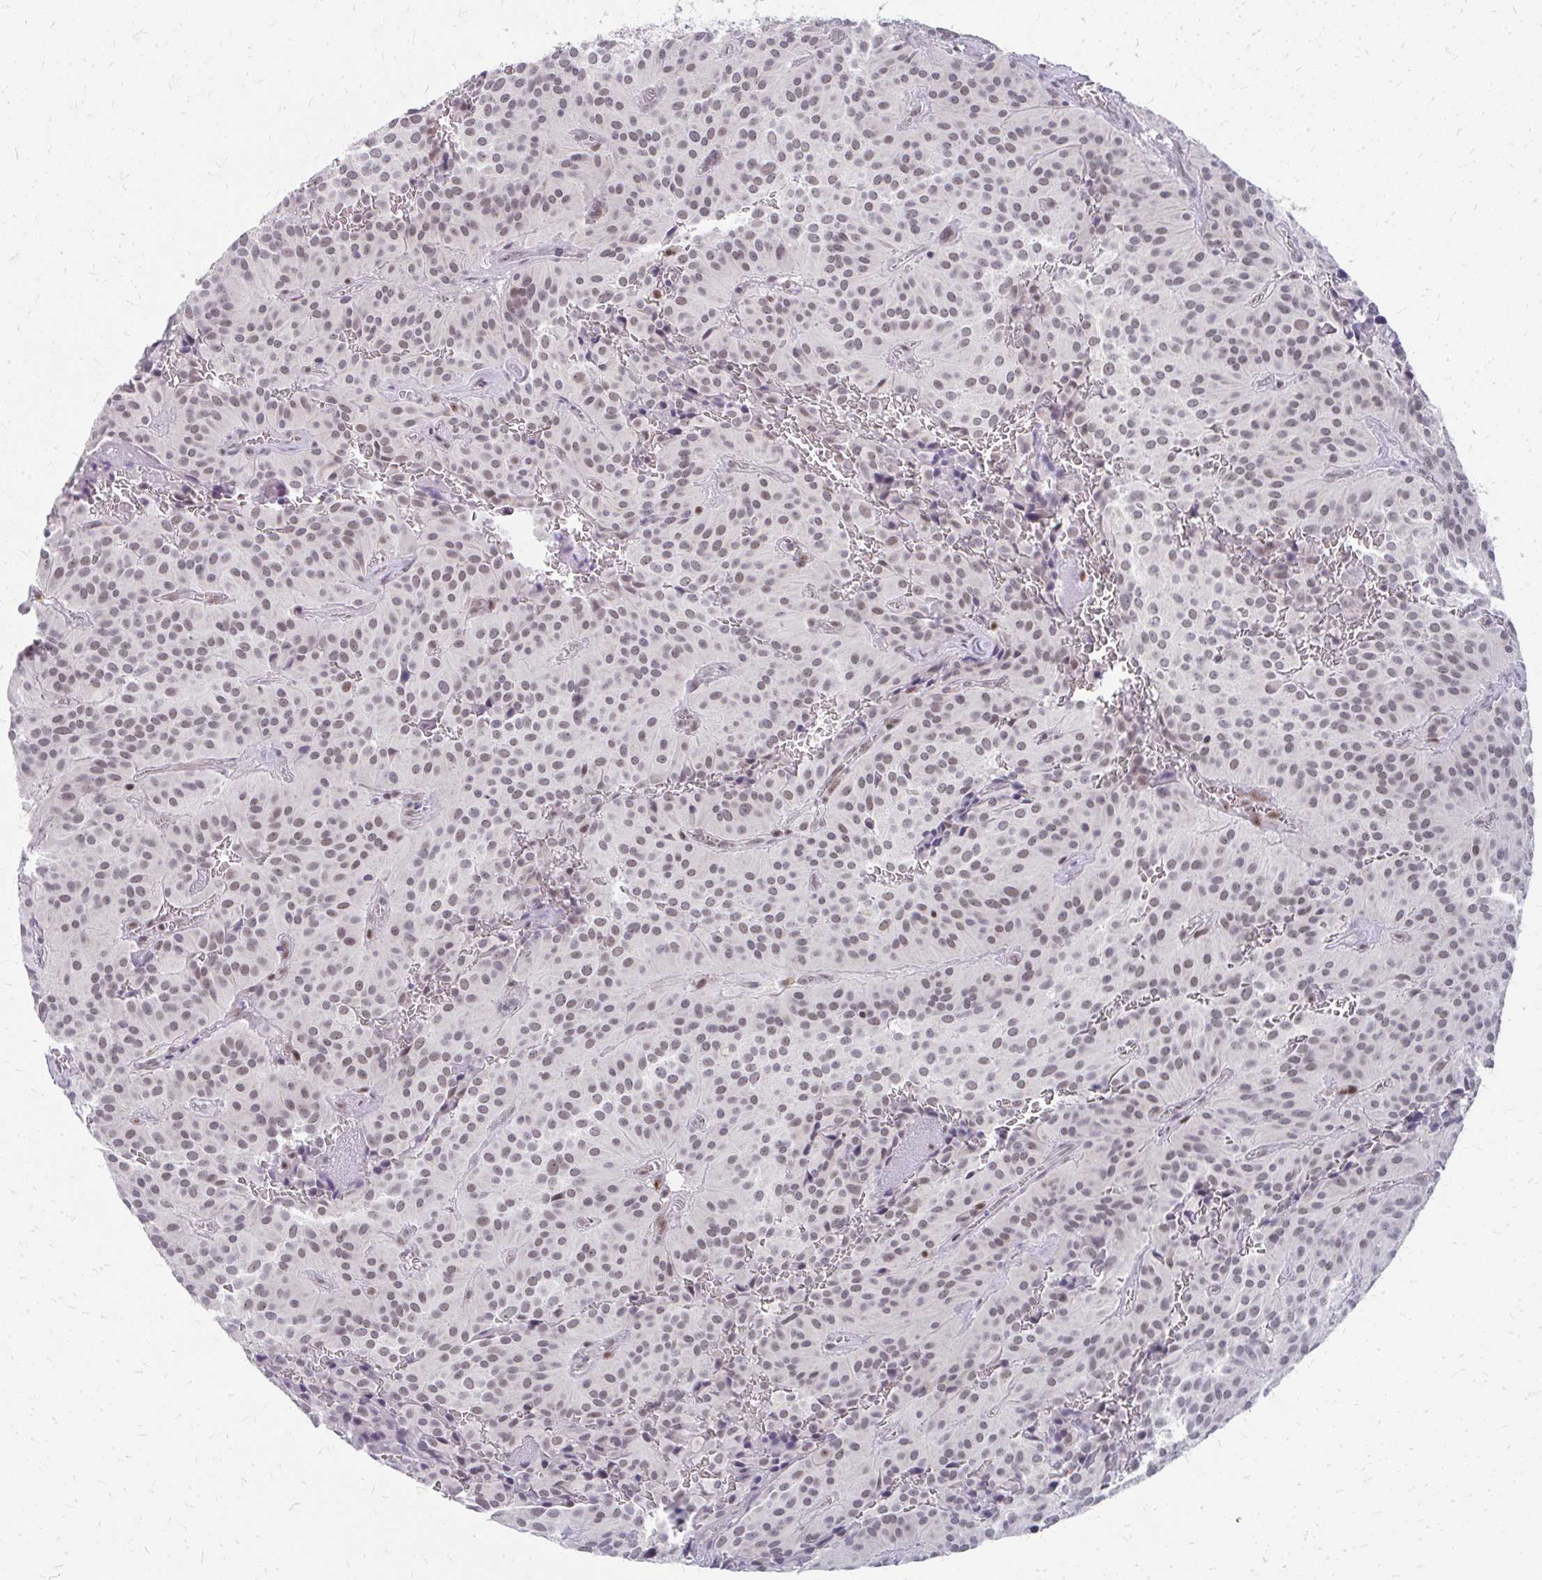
{"staining": {"intensity": "weak", "quantity": ">75%", "location": "nuclear"}, "tissue": "glioma", "cell_type": "Tumor cells", "image_type": "cancer", "snomed": [{"axis": "morphology", "description": "Glioma, malignant, Low grade"}, {"axis": "topography", "description": "Brain"}], "caption": "Immunohistochemical staining of human malignant glioma (low-grade) exhibits low levels of weak nuclear protein staining in about >75% of tumor cells.", "gene": "GTF2H1", "patient": {"sex": "male", "age": 42}}